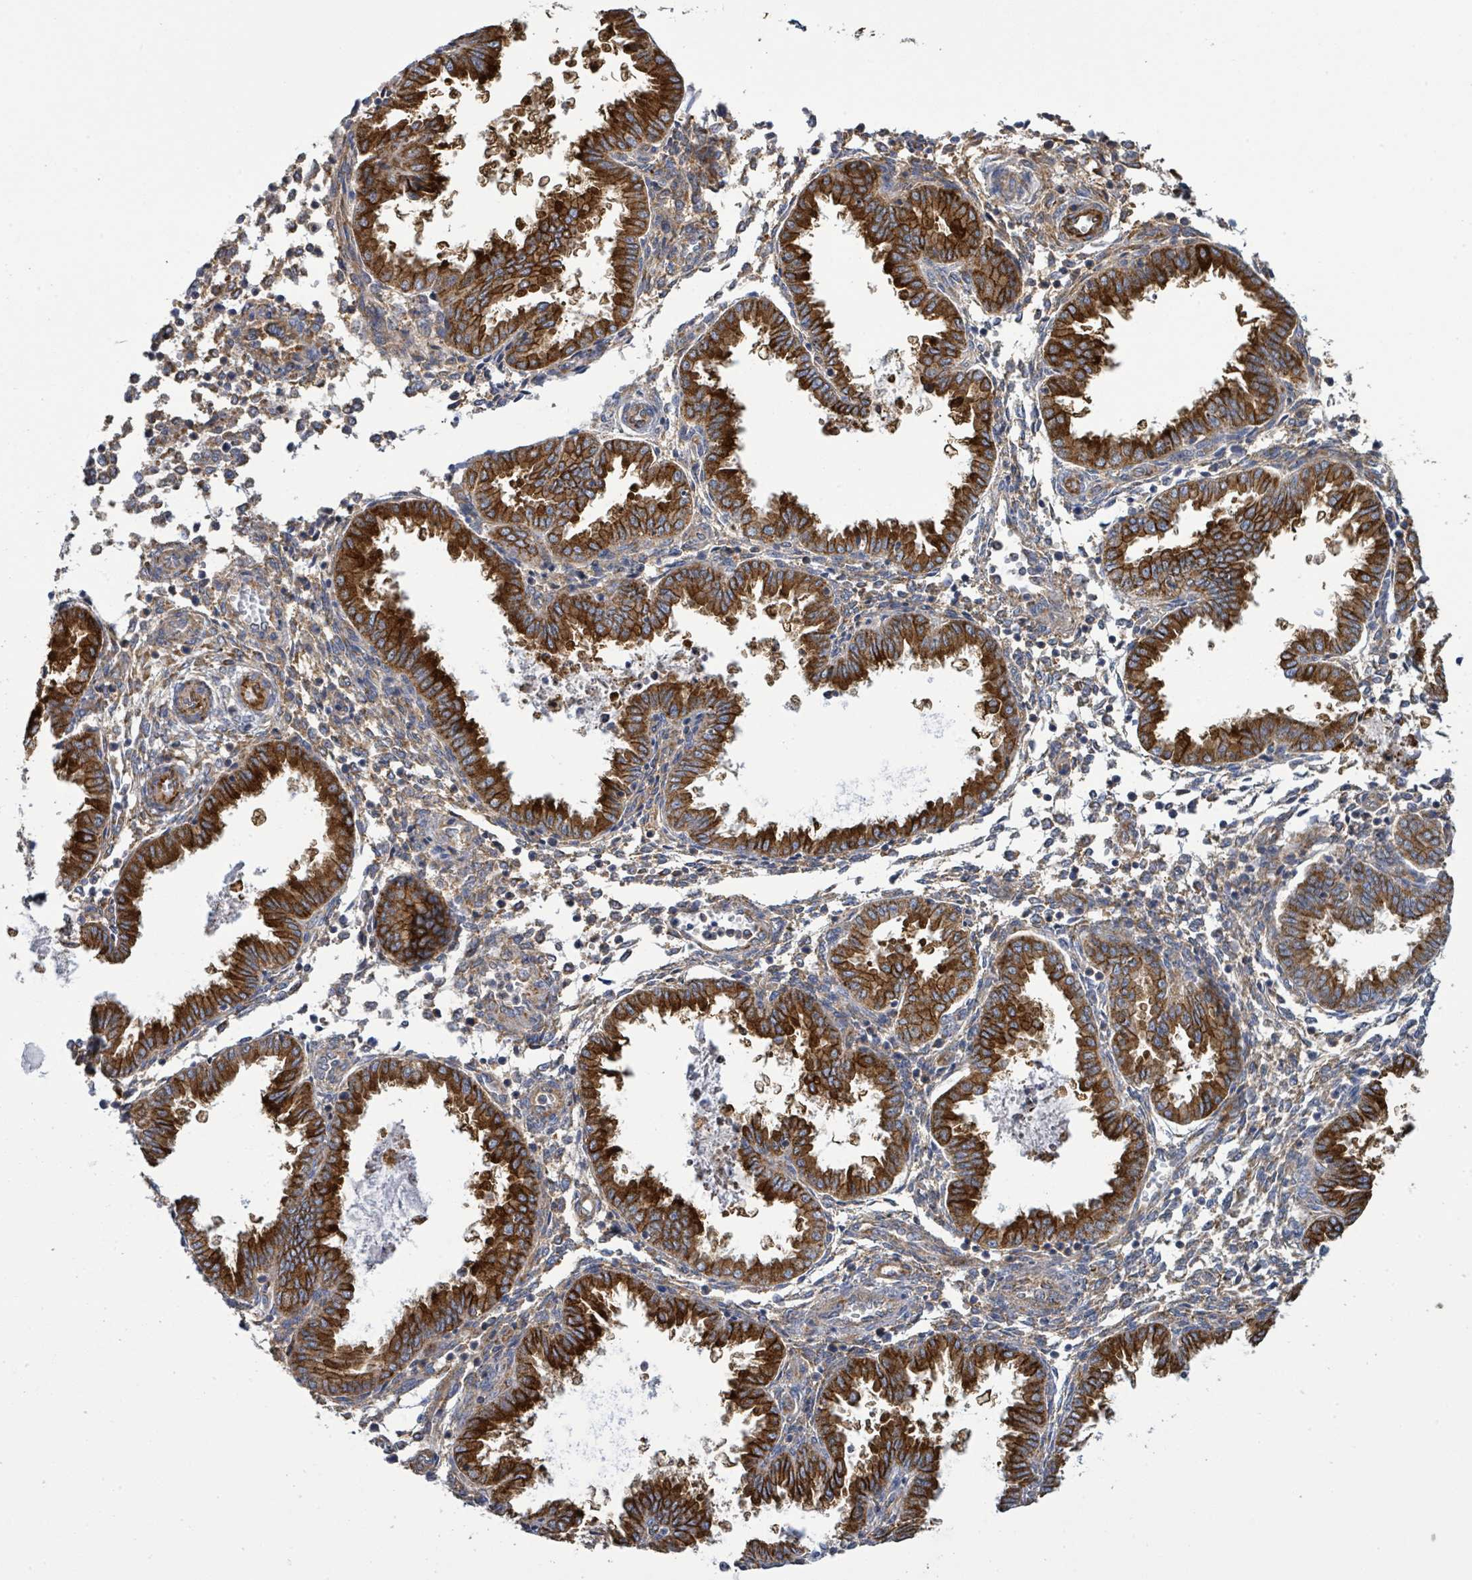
{"staining": {"intensity": "moderate", "quantity": "<25%", "location": "cytoplasmic/membranous"}, "tissue": "endometrium", "cell_type": "Cells in endometrial stroma", "image_type": "normal", "snomed": [{"axis": "morphology", "description": "Normal tissue, NOS"}, {"axis": "topography", "description": "Endometrium"}], "caption": "Moderate cytoplasmic/membranous staining for a protein is present in approximately <25% of cells in endometrial stroma of benign endometrium using immunohistochemistry (IHC).", "gene": "EGFL7", "patient": {"sex": "female", "age": 33}}